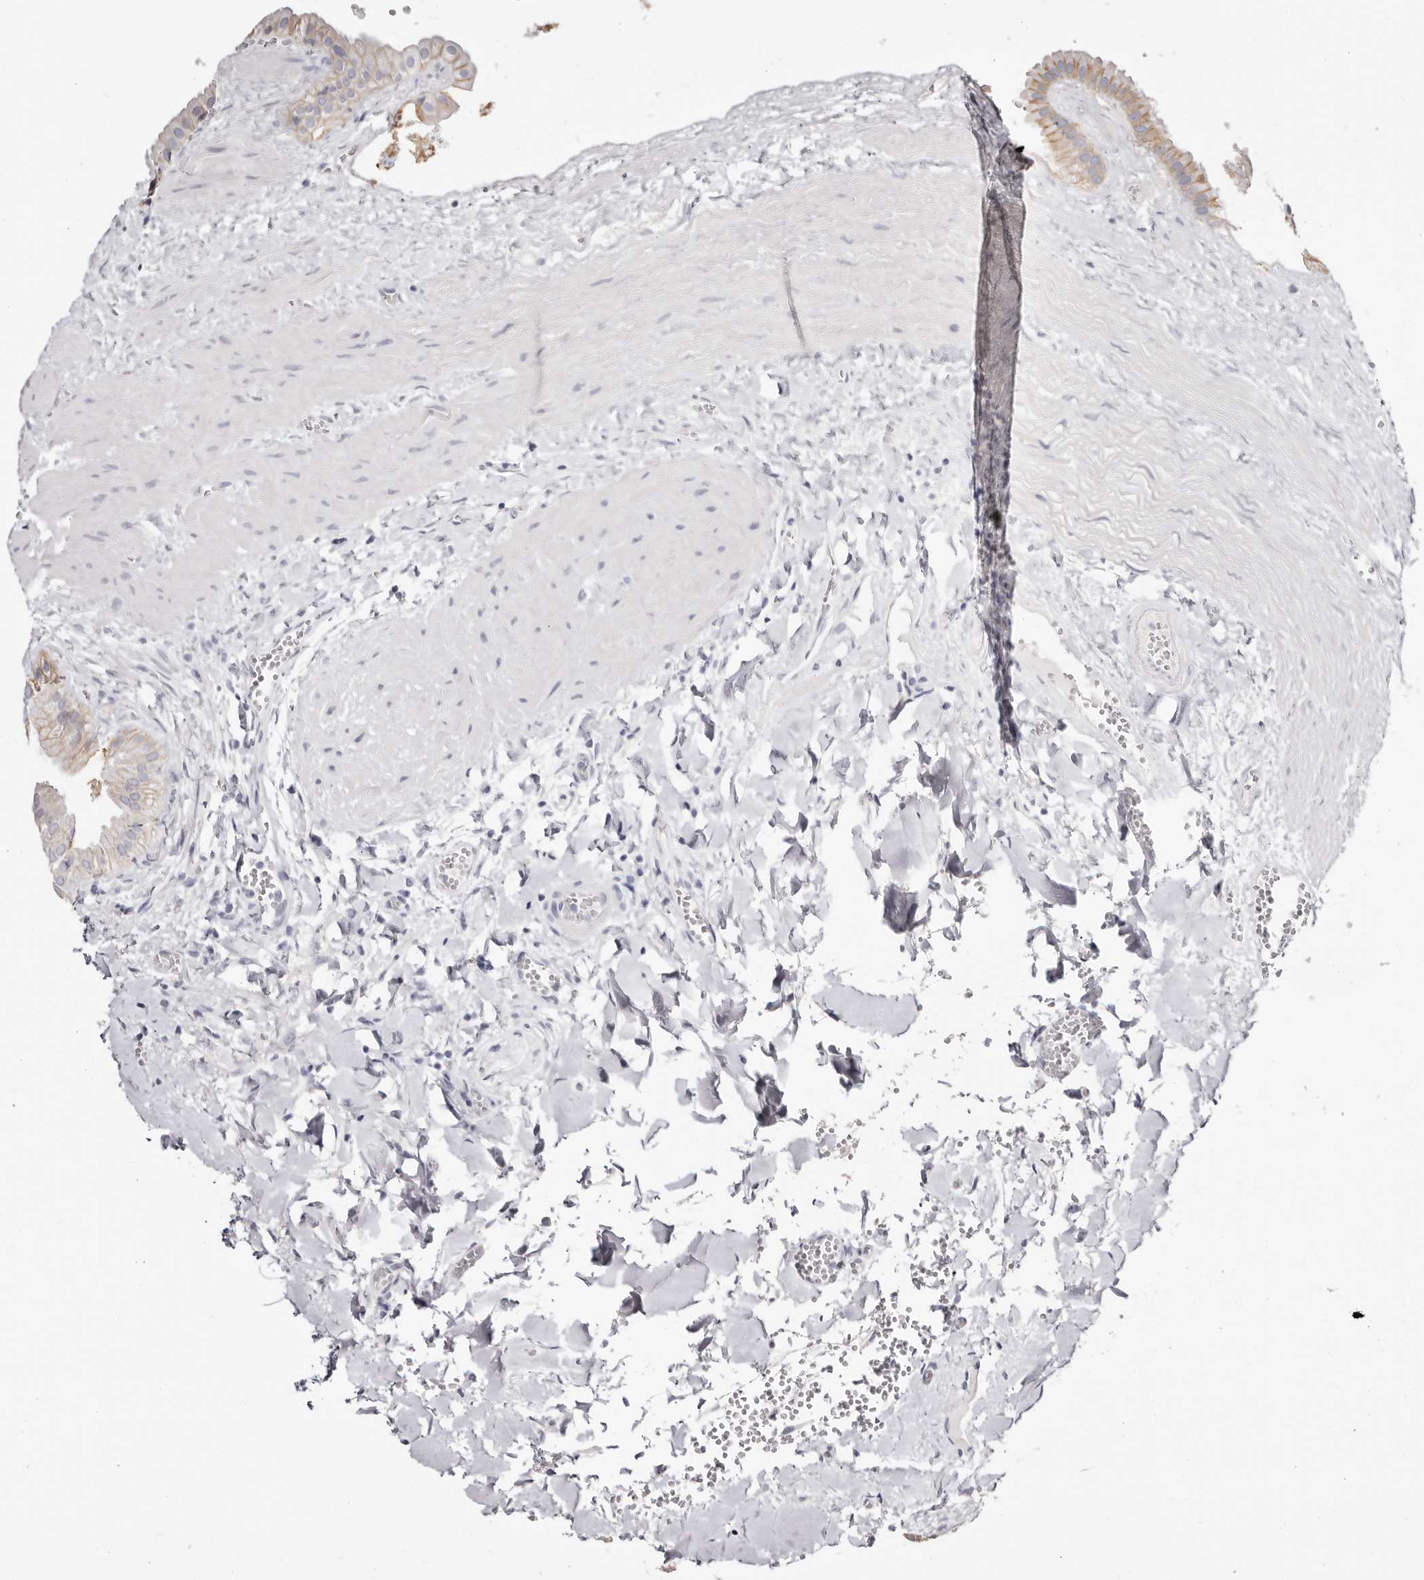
{"staining": {"intensity": "weak", "quantity": "25%-75%", "location": "cytoplasmic/membranous"}, "tissue": "gallbladder", "cell_type": "Glandular cells", "image_type": "normal", "snomed": [{"axis": "morphology", "description": "Normal tissue, NOS"}, {"axis": "topography", "description": "Gallbladder"}], "caption": "Immunohistochemical staining of normal gallbladder reveals 25%-75% levels of weak cytoplasmic/membranous protein staining in approximately 25%-75% of glandular cells. Using DAB (3,3'-diaminobenzidine) (brown) and hematoxylin (blue) stains, captured at high magnification using brightfield microscopy.", "gene": "AKNAD1", "patient": {"sex": "male", "age": 55}}